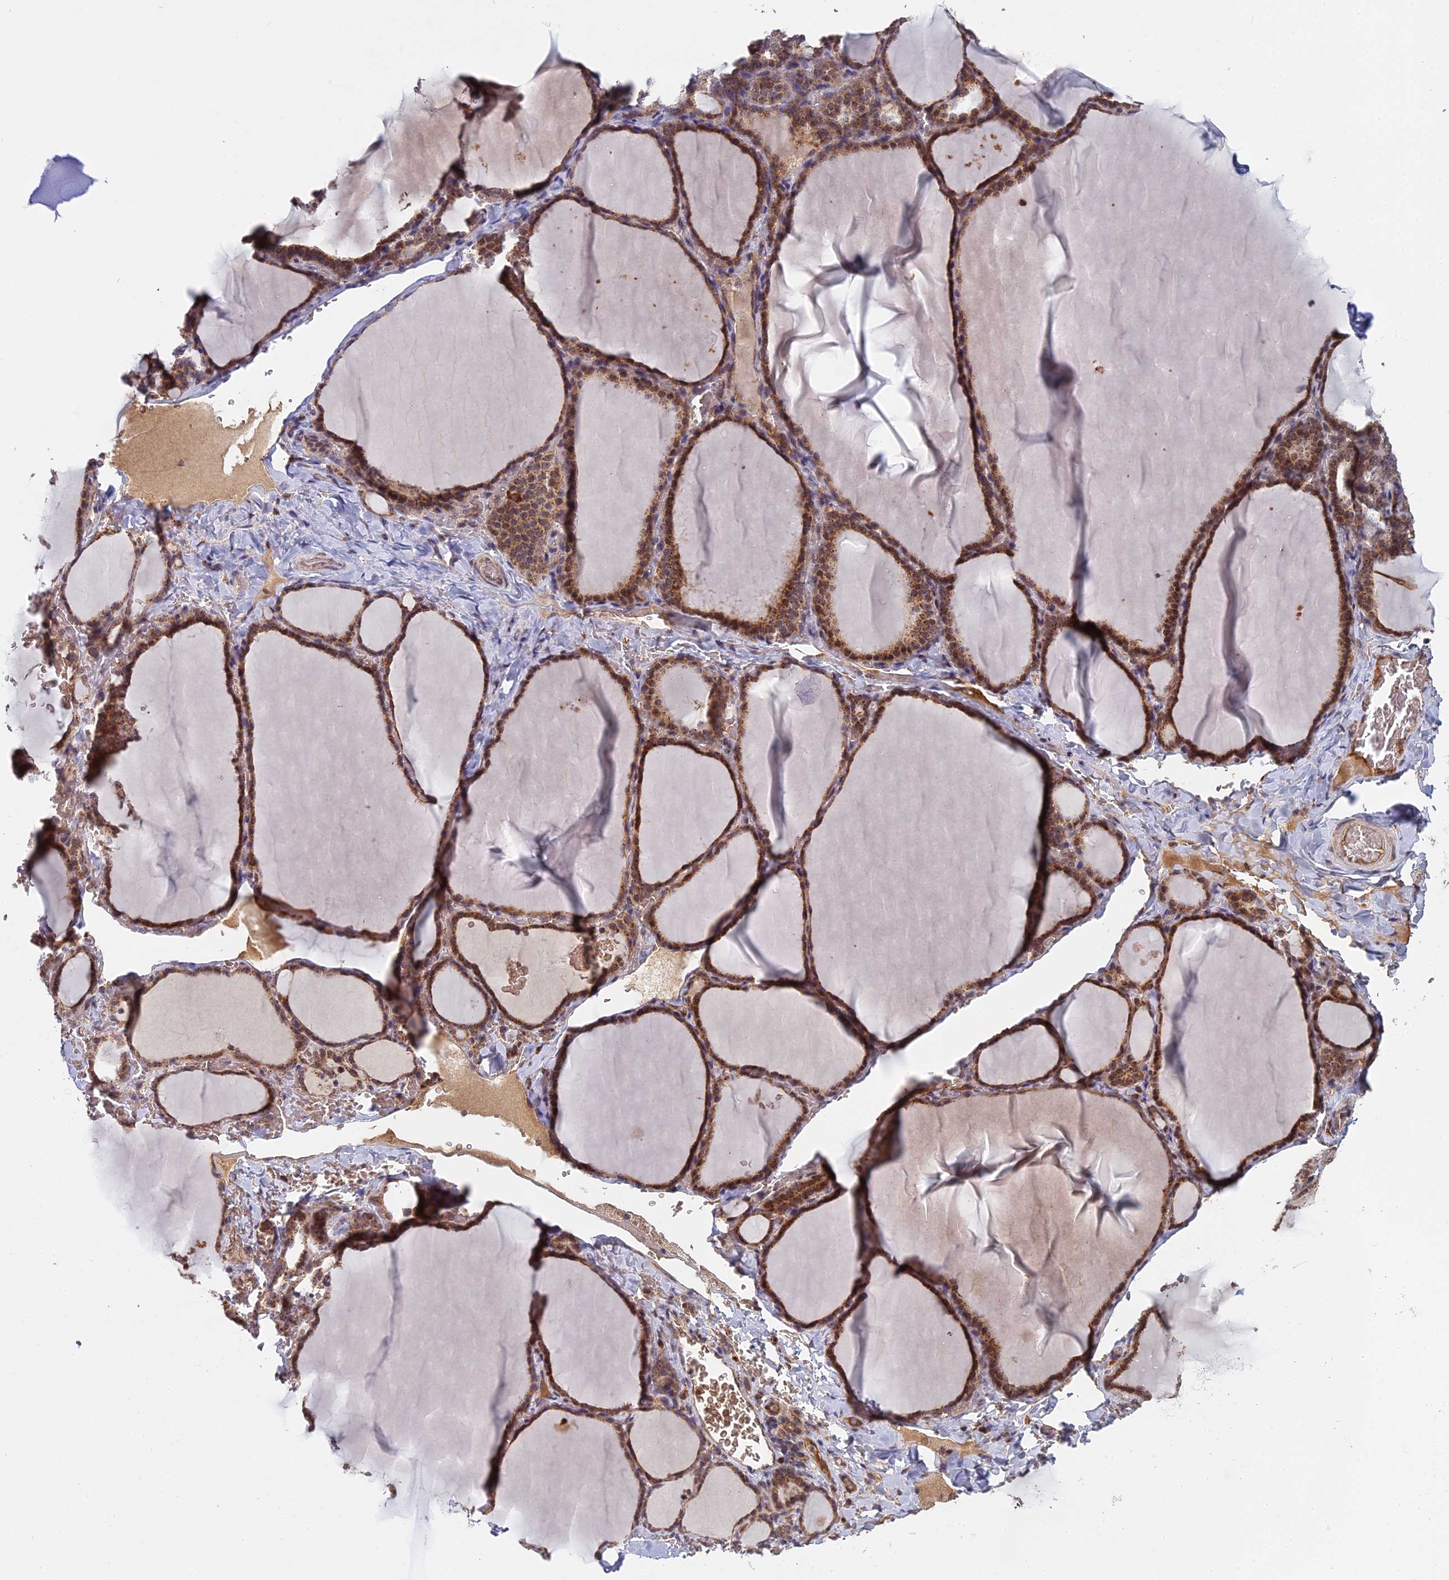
{"staining": {"intensity": "moderate", "quantity": ">75%", "location": "cytoplasmic/membranous"}, "tissue": "thyroid gland", "cell_type": "Glandular cells", "image_type": "normal", "snomed": [{"axis": "morphology", "description": "Normal tissue, NOS"}, {"axis": "topography", "description": "Thyroid gland"}], "caption": "Unremarkable thyroid gland demonstrates moderate cytoplasmic/membranous staining in about >75% of glandular cells, visualized by immunohistochemistry.", "gene": "MEOX1", "patient": {"sex": "female", "age": 39}}